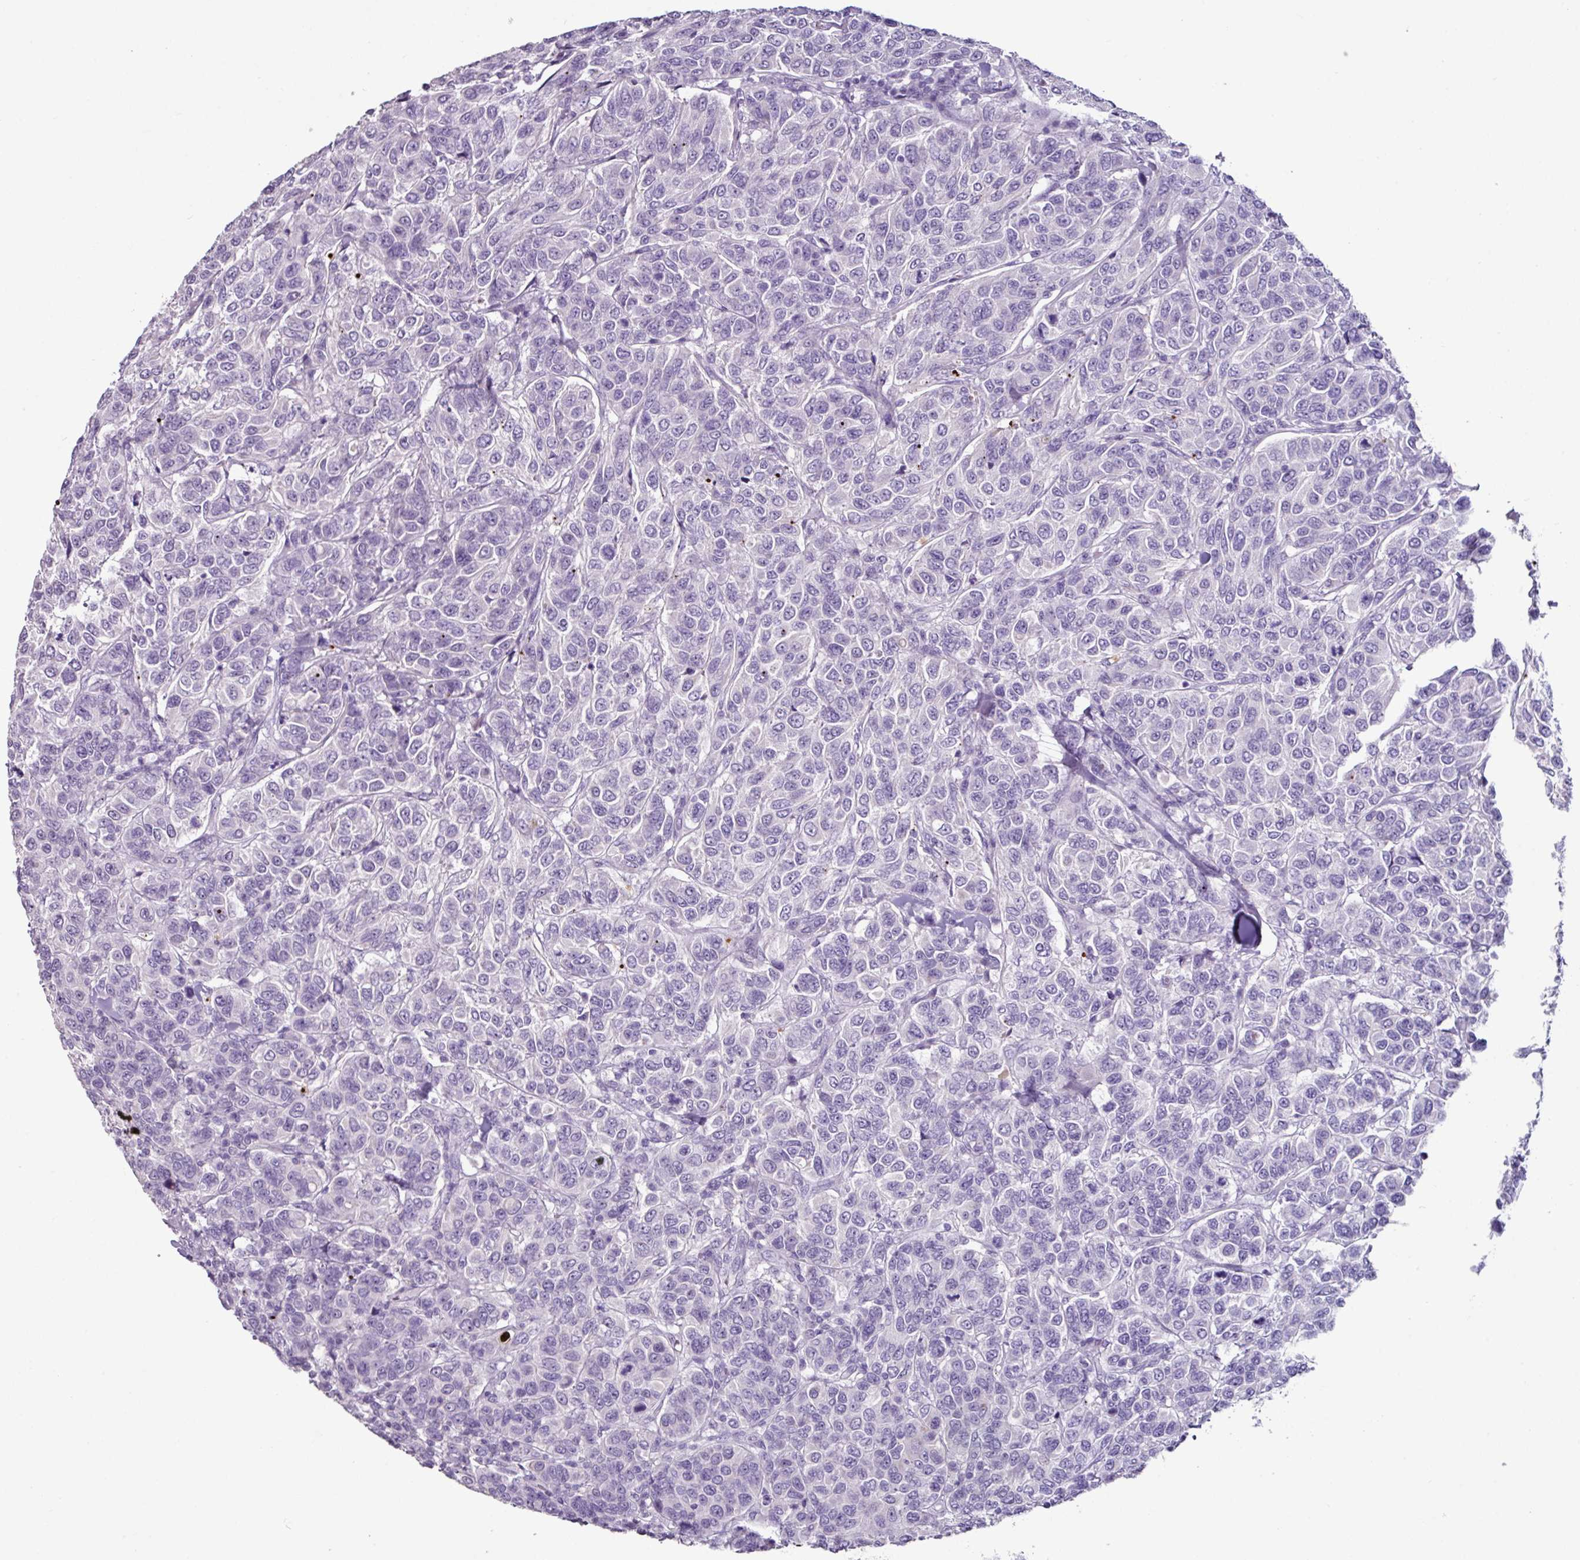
{"staining": {"intensity": "negative", "quantity": "none", "location": "none"}, "tissue": "breast cancer", "cell_type": "Tumor cells", "image_type": "cancer", "snomed": [{"axis": "morphology", "description": "Duct carcinoma"}, {"axis": "topography", "description": "Breast"}], "caption": "A micrograph of breast cancer (invasive ductal carcinoma) stained for a protein reveals no brown staining in tumor cells.", "gene": "GLP2R", "patient": {"sex": "female", "age": 55}}